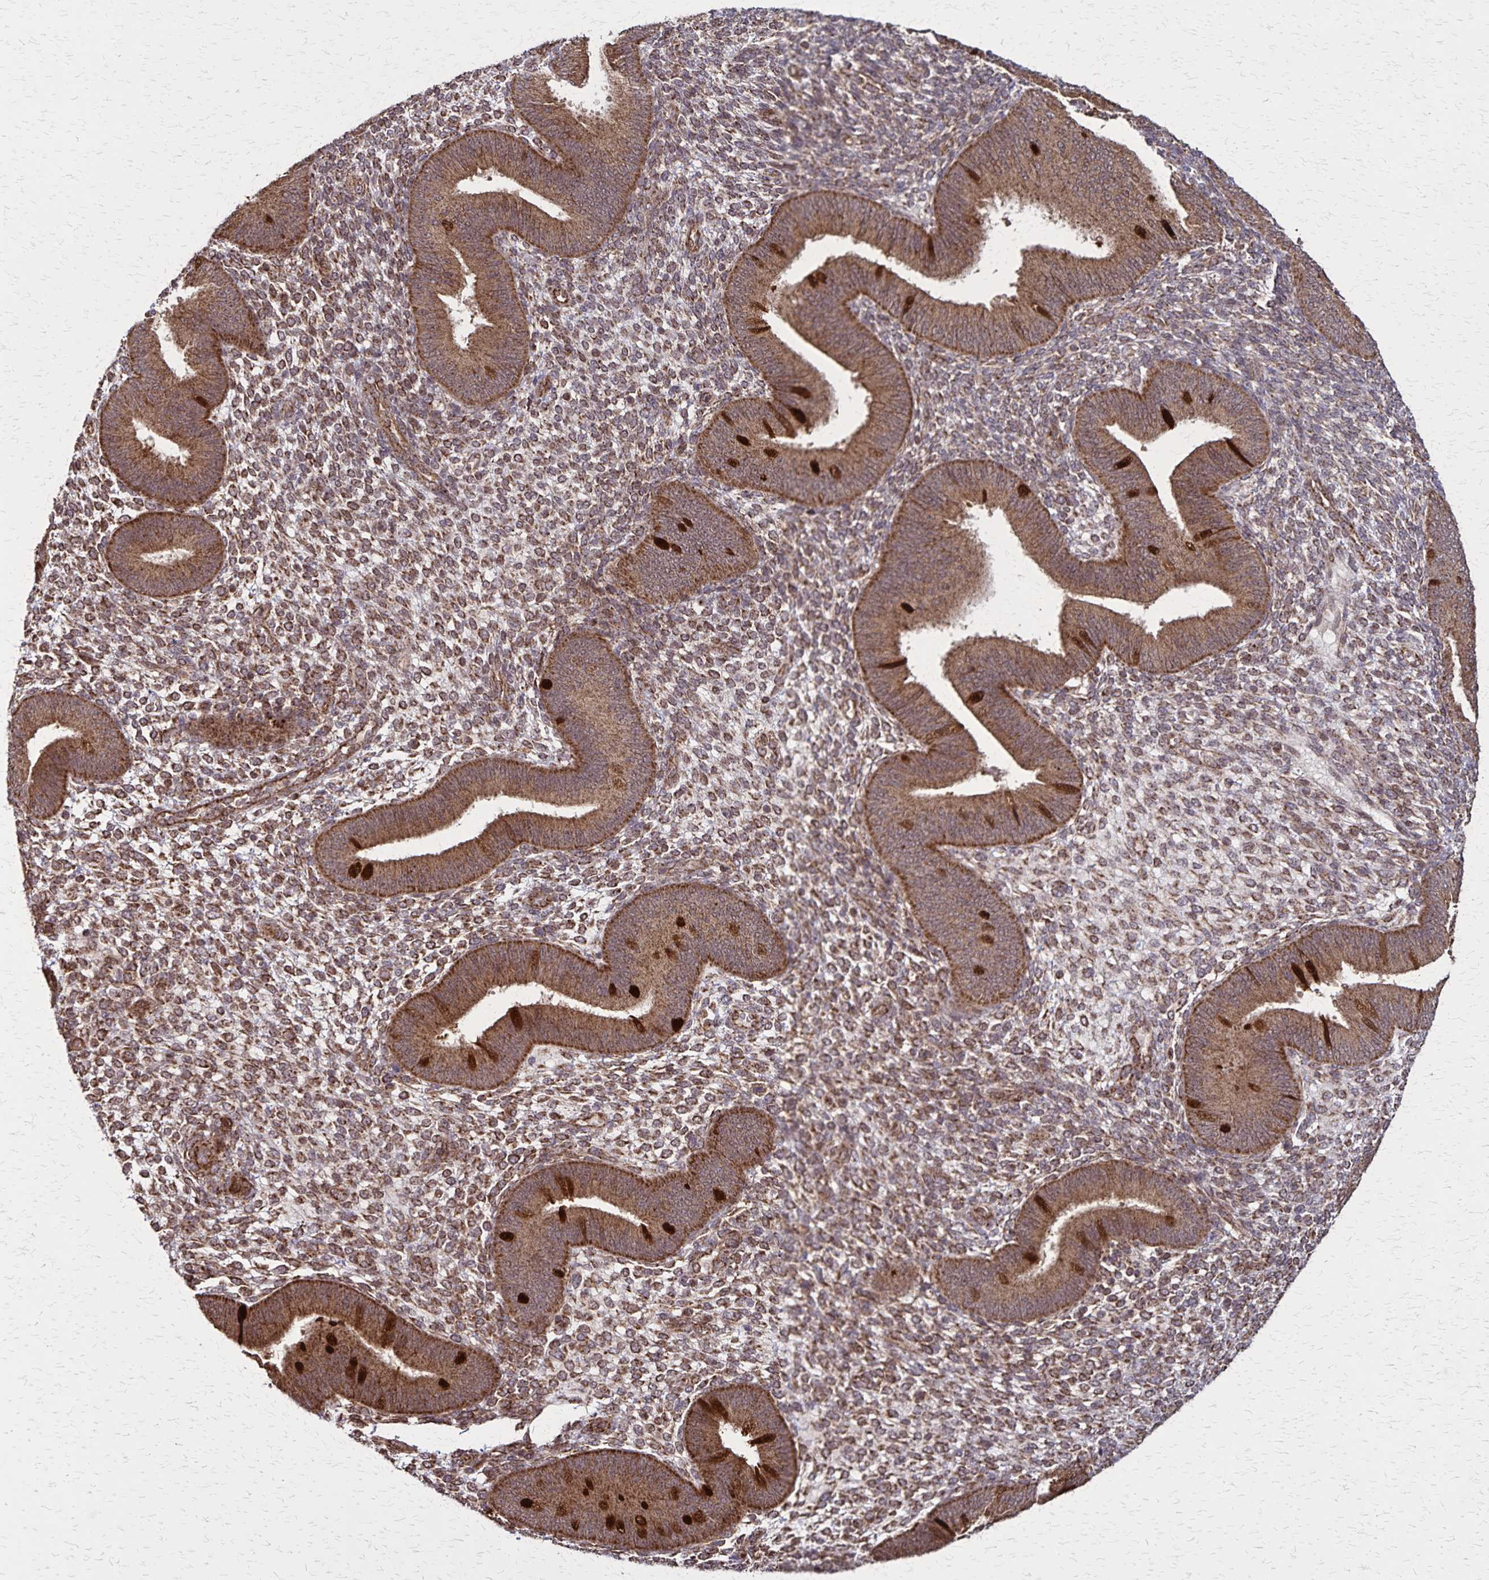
{"staining": {"intensity": "moderate", "quantity": "25%-75%", "location": "cytoplasmic/membranous"}, "tissue": "endometrium", "cell_type": "Cells in endometrial stroma", "image_type": "normal", "snomed": [{"axis": "morphology", "description": "Normal tissue, NOS"}, {"axis": "topography", "description": "Endometrium"}], "caption": "Immunohistochemistry (IHC) histopathology image of benign endometrium: endometrium stained using IHC reveals medium levels of moderate protein expression localized specifically in the cytoplasmic/membranous of cells in endometrial stroma, appearing as a cytoplasmic/membranous brown color.", "gene": "NFS1", "patient": {"sex": "female", "age": 39}}